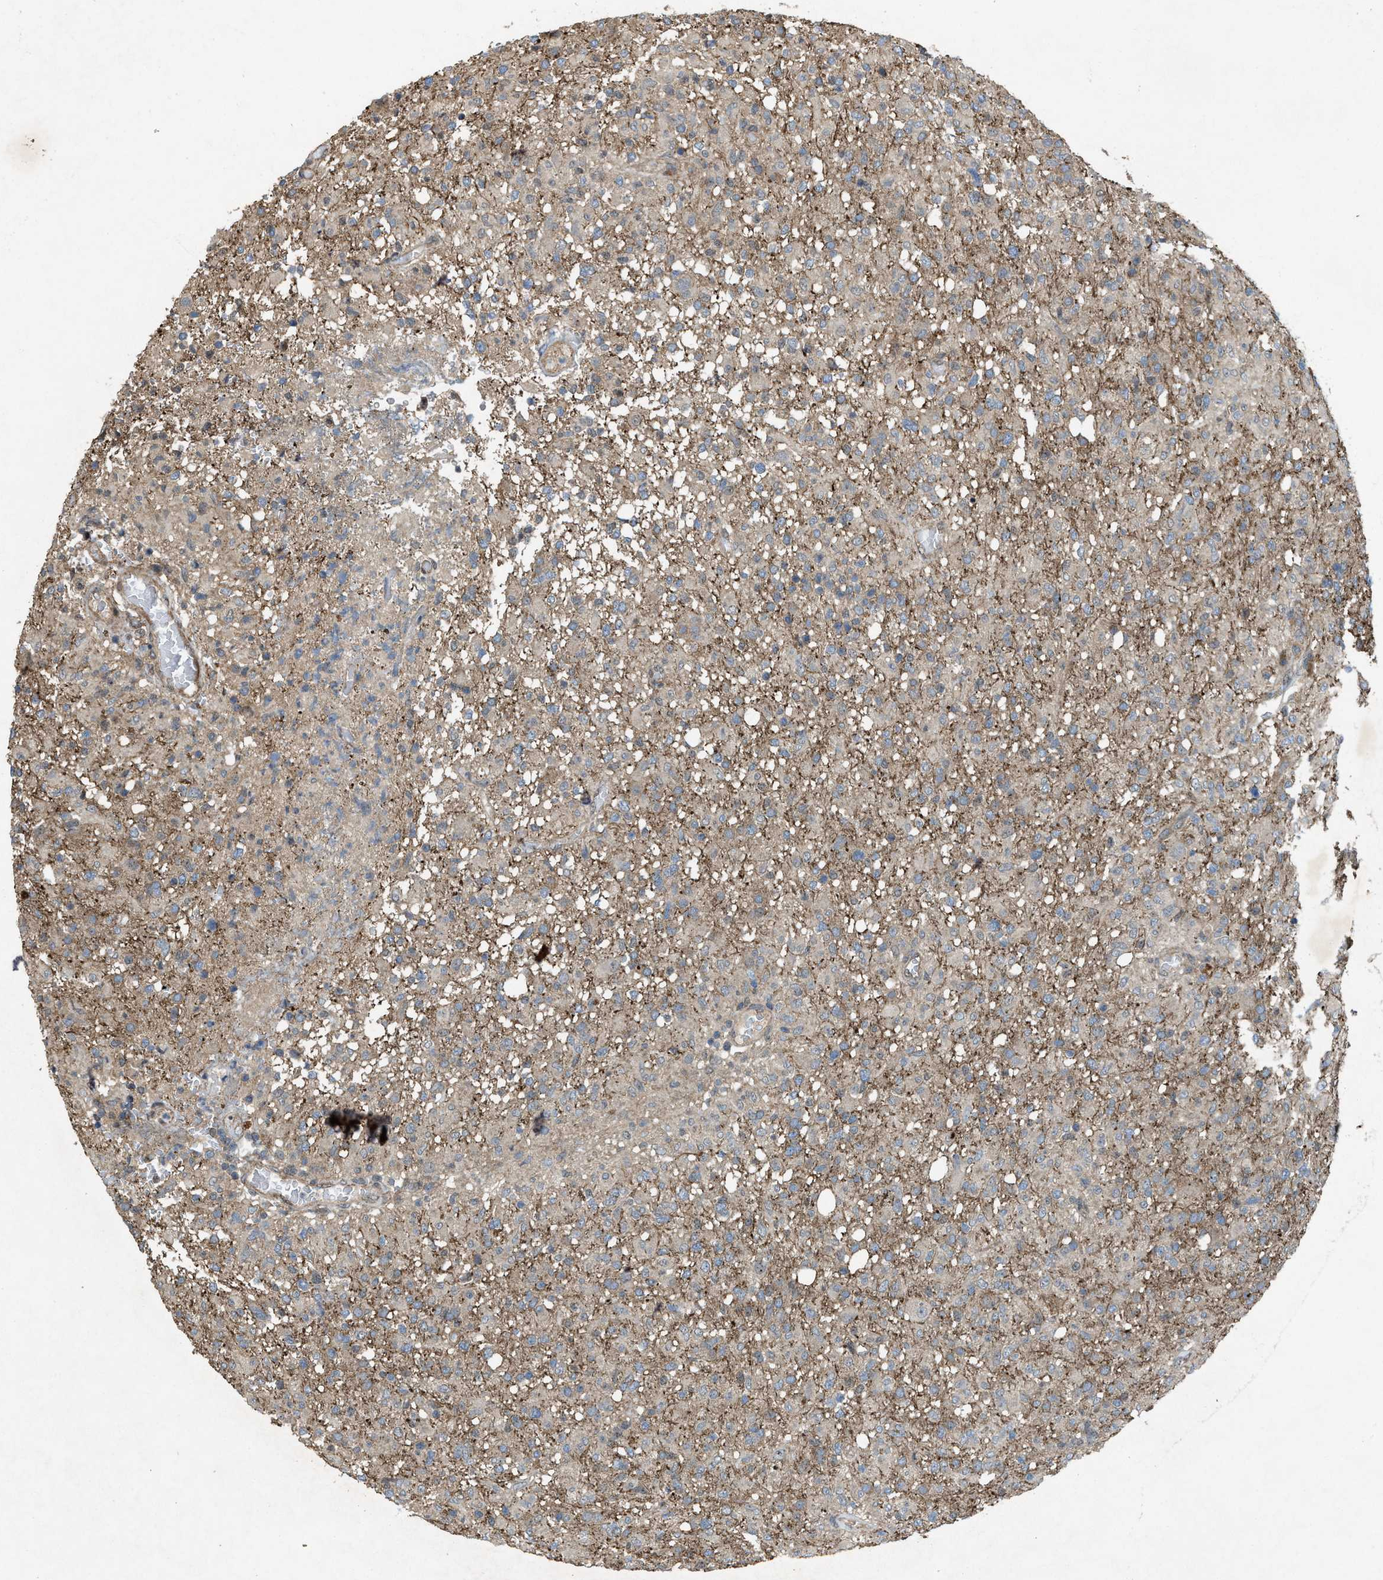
{"staining": {"intensity": "weak", "quantity": "<25%", "location": "cytoplasmic/membranous"}, "tissue": "glioma", "cell_type": "Tumor cells", "image_type": "cancer", "snomed": [{"axis": "morphology", "description": "Glioma, malignant, High grade"}, {"axis": "topography", "description": "Brain"}], "caption": "IHC image of human glioma stained for a protein (brown), which shows no expression in tumor cells.", "gene": "PDP2", "patient": {"sex": "female", "age": 57}}